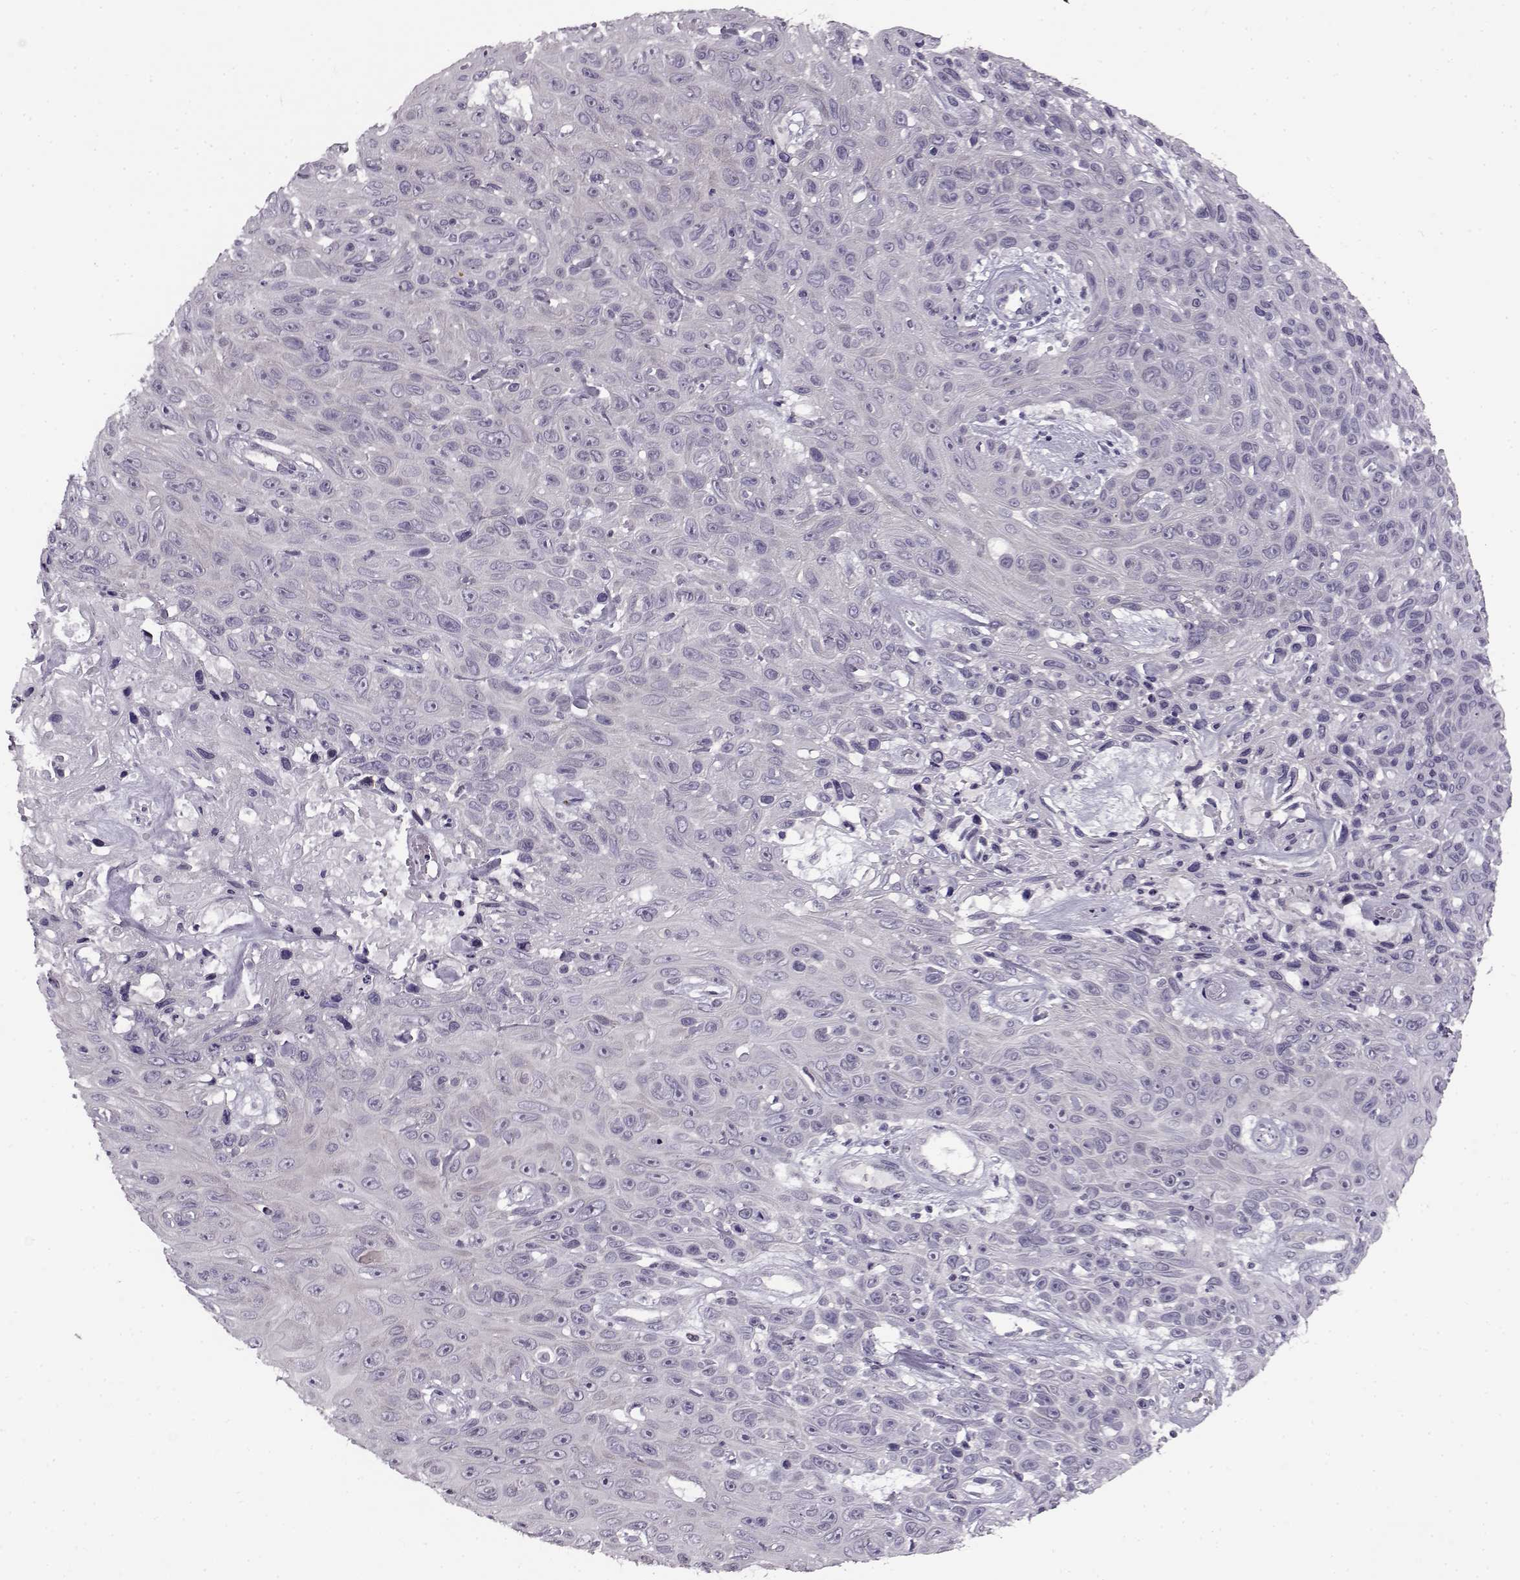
{"staining": {"intensity": "negative", "quantity": "none", "location": "none"}, "tissue": "skin cancer", "cell_type": "Tumor cells", "image_type": "cancer", "snomed": [{"axis": "morphology", "description": "Squamous cell carcinoma, NOS"}, {"axis": "topography", "description": "Skin"}], "caption": "IHC of human skin cancer reveals no positivity in tumor cells.", "gene": "RP1L1", "patient": {"sex": "male", "age": 82}}